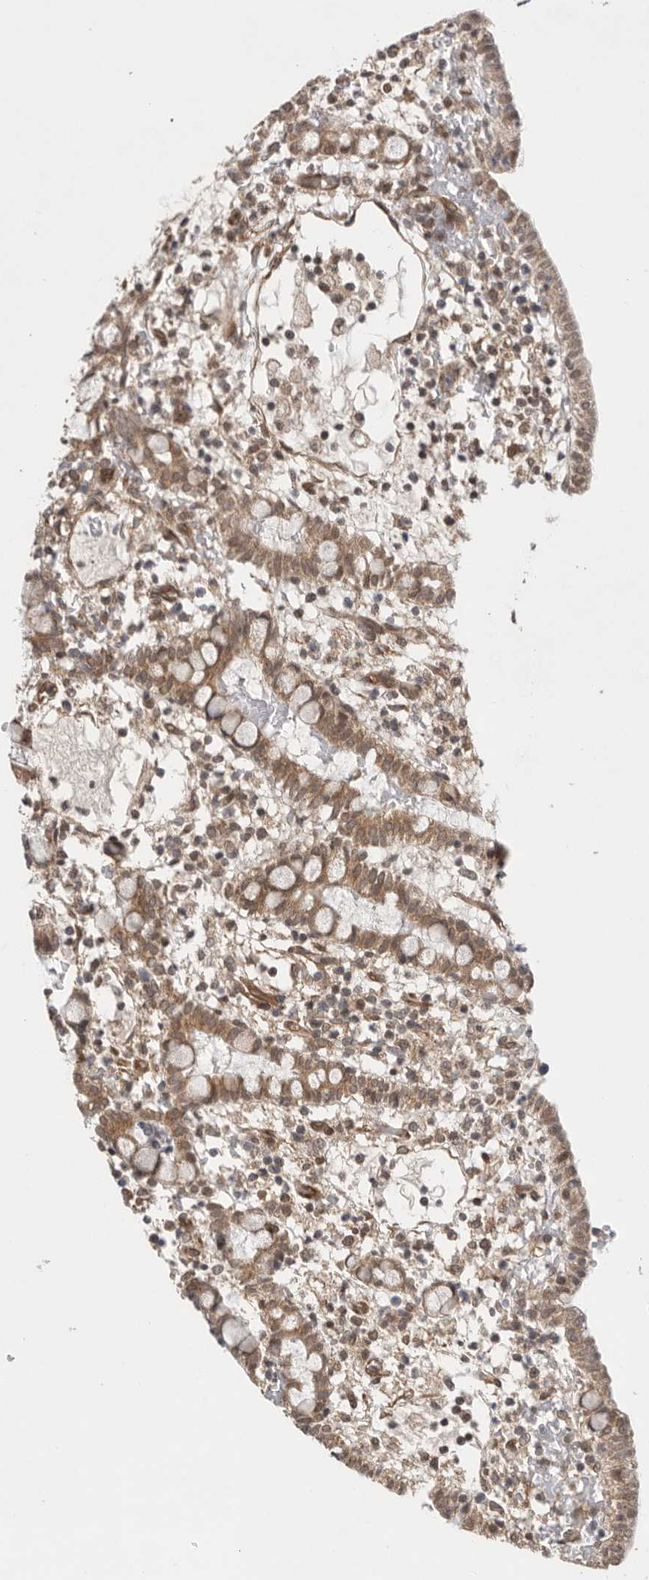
{"staining": {"intensity": "moderate", "quantity": ">75%", "location": "cytoplasmic/membranous"}, "tissue": "small intestine", "cell_type": "Glandular cells", "image_type": "normal", "snomed": [{"axis": "morphology", "description": "Normal tissue, NOS"}, {"axis": "morphology", "description": "Developmental malformation"}, {"axis": "topography", "description": "Small intestine"}], "caption": "Small intestine stained for a protein exhibits moderate cytoplasmic/membranous positivity in glandular cells. (DAB (3,3'-diaminobenzidine) IHC, brown staining for protein, blue staining for nuclei).", "gene": "VPS50", "patient": {"sex": "male"}}